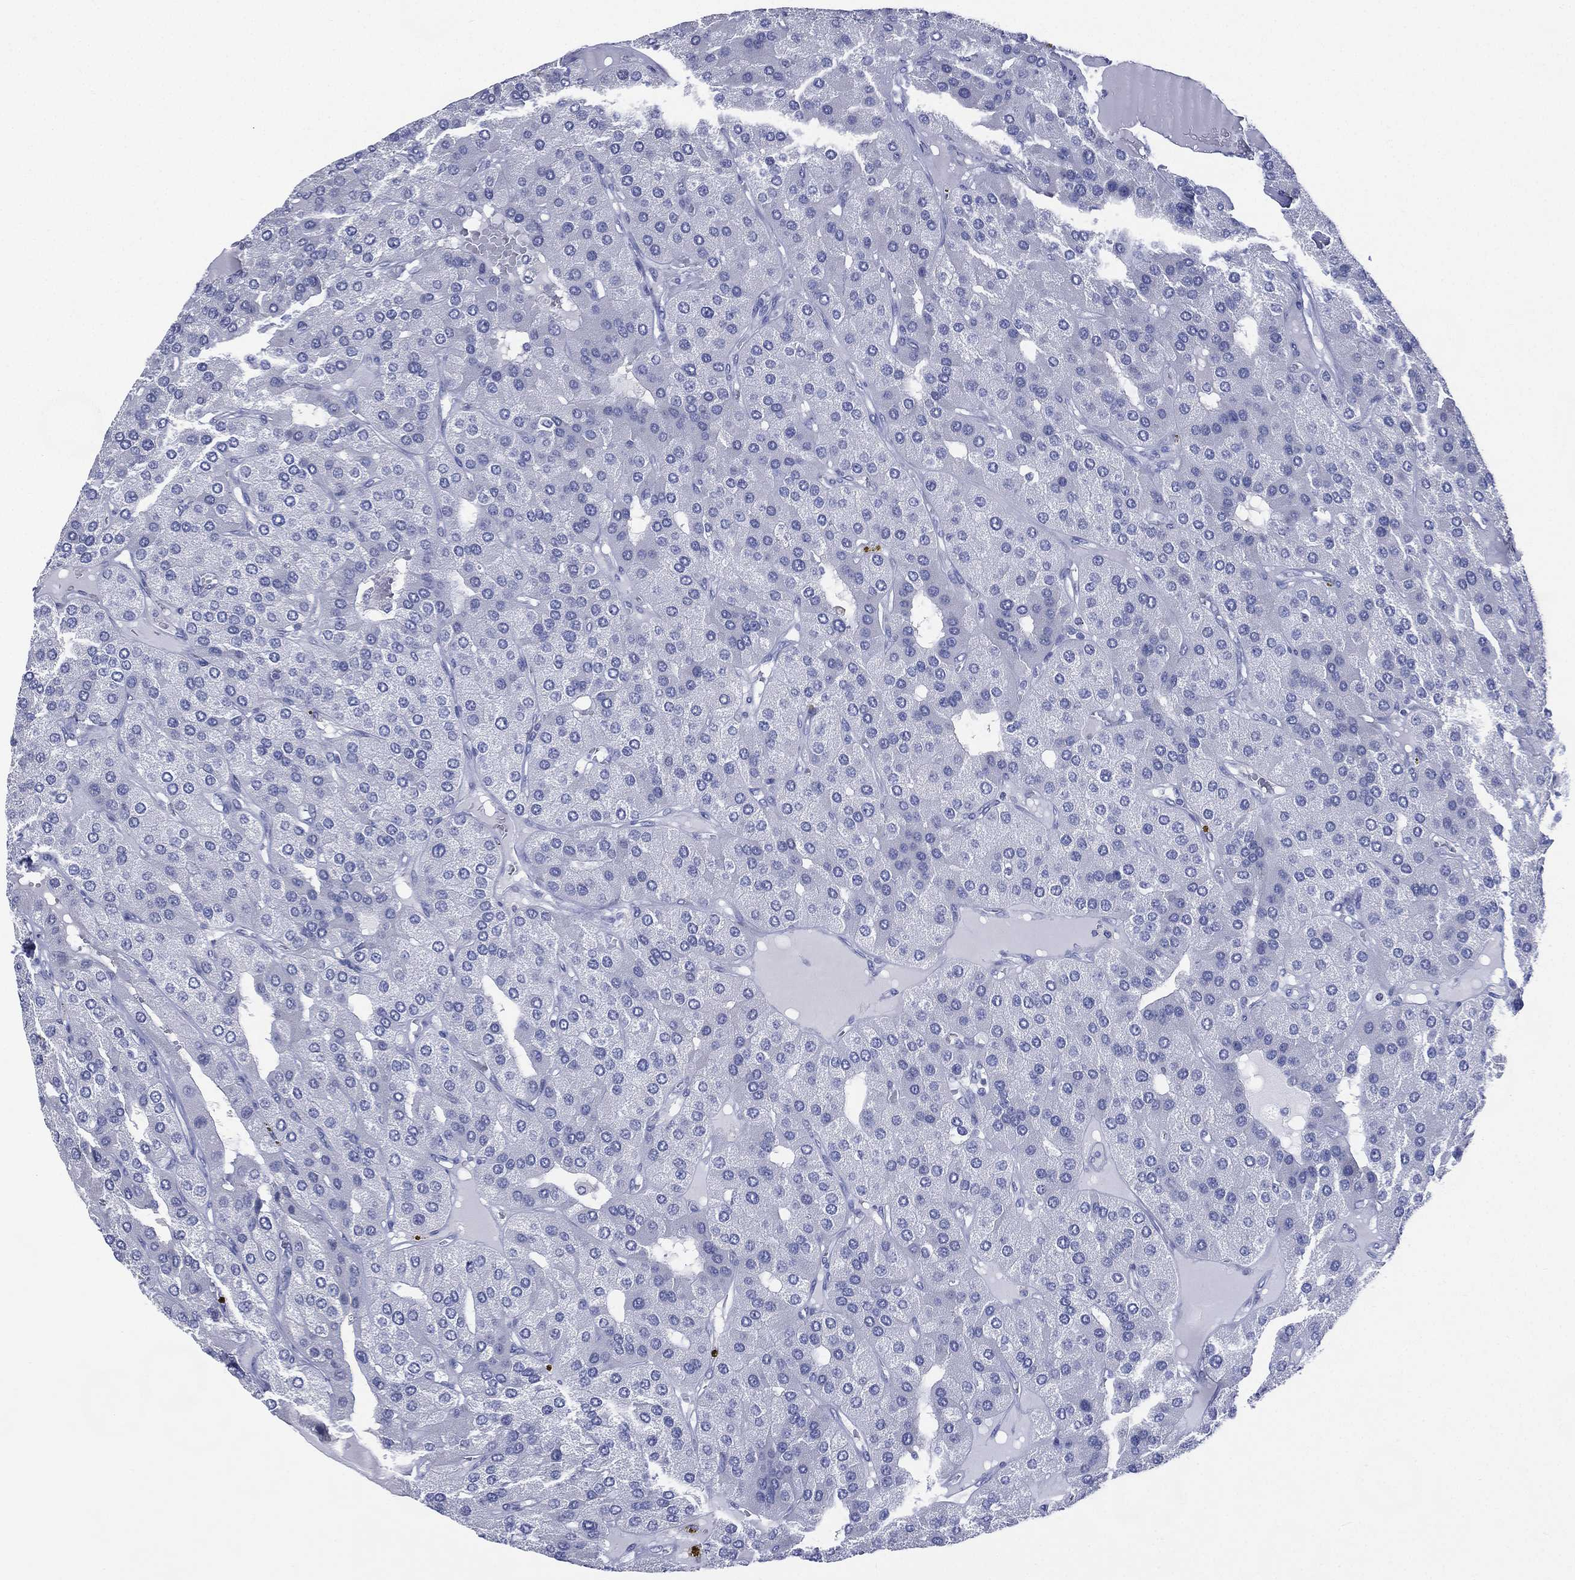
{"staining": {"intensity": "negative", "quantity": "none", "location": "none"}, "tissue": "parathyroid gland", "cell_type": "Glandular cells", "image_type": "normal", "snomed": [{"axis": "morphology", "description": "Normal tissue, NOS"}, {"axis": "morphology", "description": "Adenoma, NOS"}, {"axis": "topography", "description": "Parathyroid gland"}], "caption": "Normal parathyroid gland was stained to show a protein in brown. There is no significant staining in glandular cells. (DAB (3,3'-diaminobenzidine) IHC visualized using brightfield microscopy, high magnification).", "gene": "TMEM247", "patient": {"sex": "female", "age": 86}}